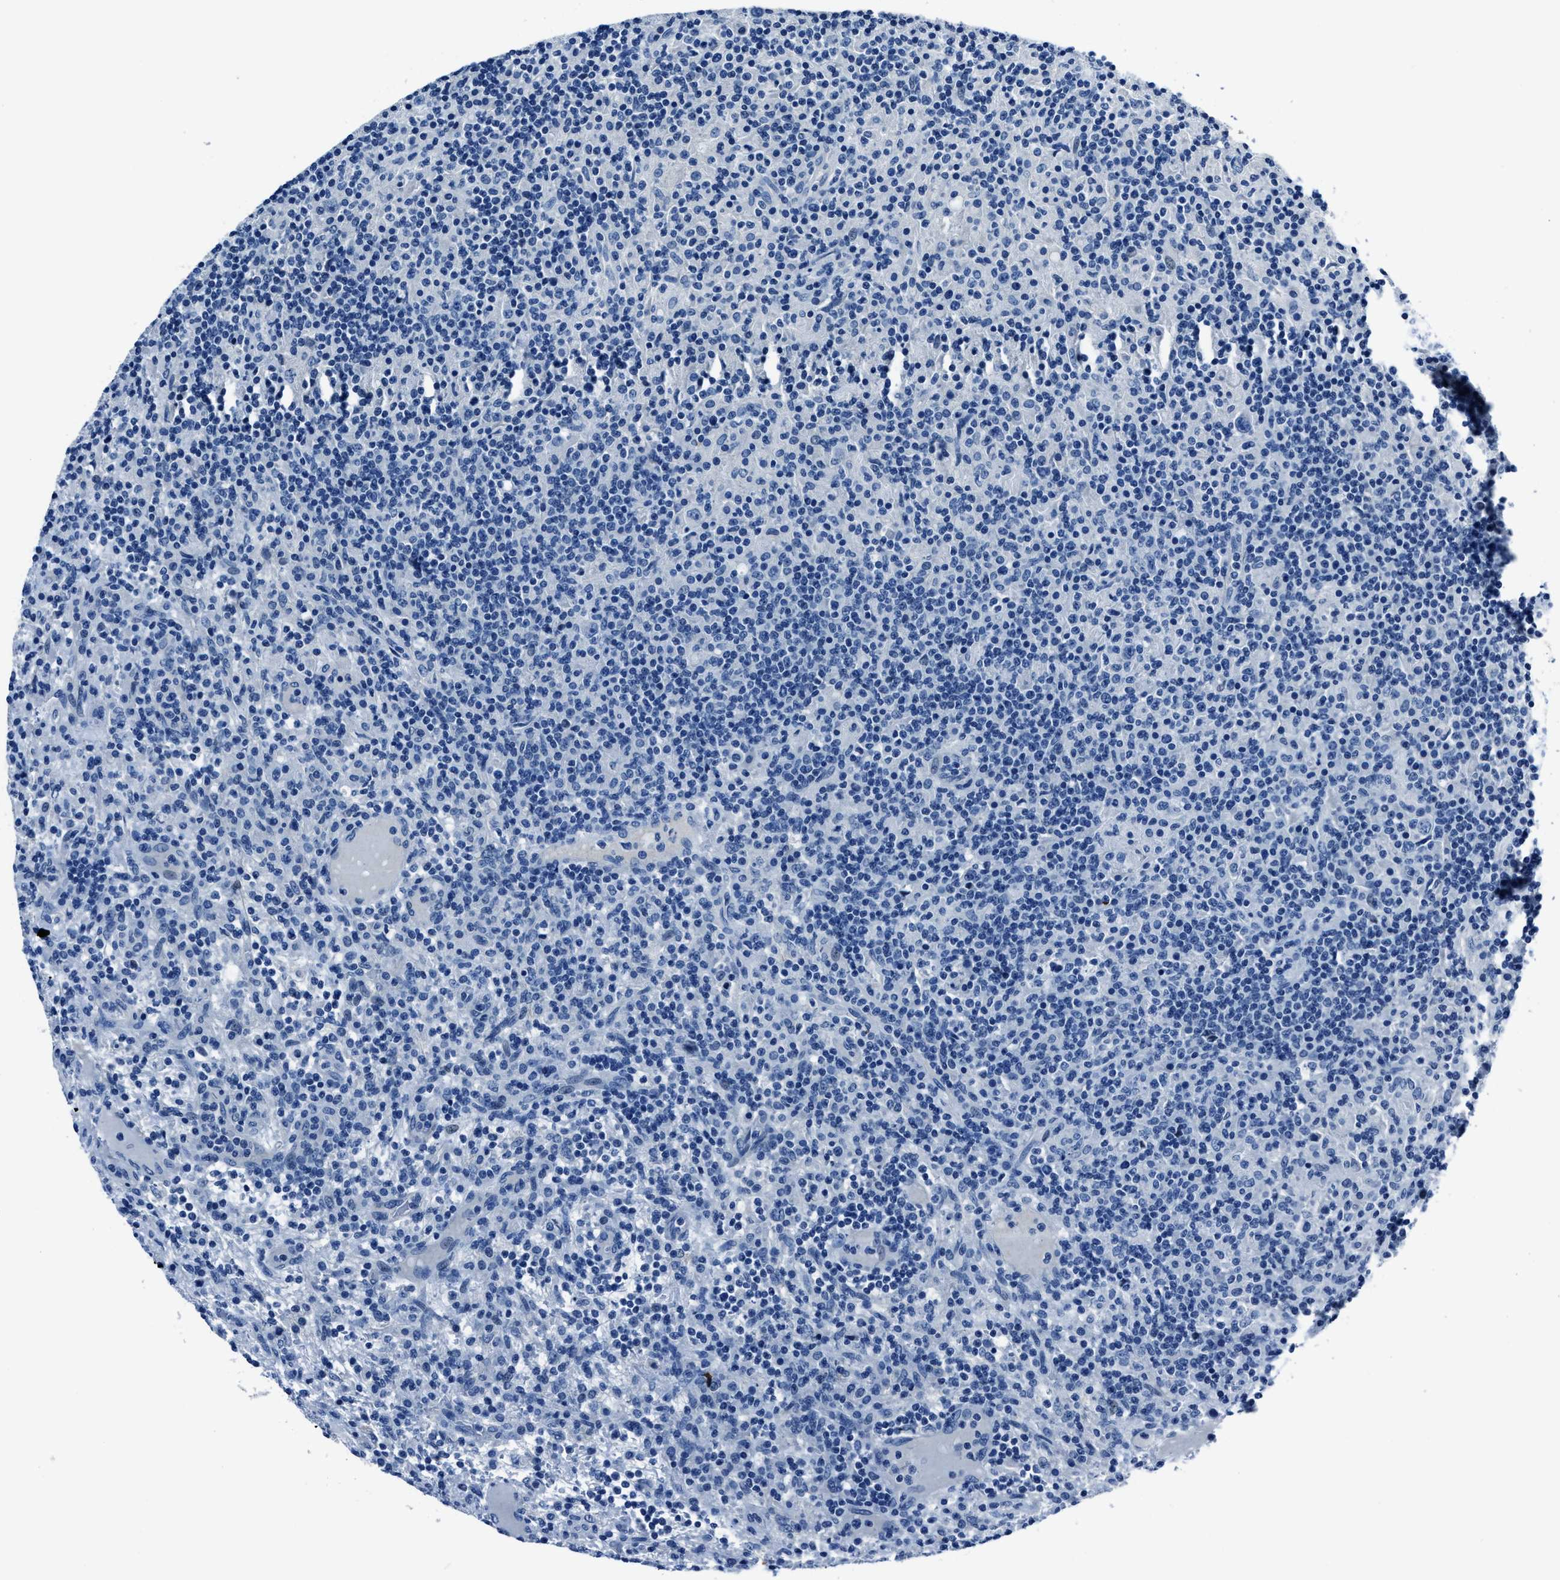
{"staining": {"intensity": "negative", "quantity": "none", "location": "none"}, "tissue": "lymphoma", "cell_type": "Tumor cells", "image_type": "cancer", "snomed": [{"axis": "morphology", "description": "Hodgkin's disease, NOS"}, {"axis": "topography", "description": "Lymph node"}], "caption": "A high-resolution micrograph shows immunohistochemistry staining of Hodgkin's disease, which displays no significant positivity in tumor cells.", "gene": "NACAD", "patient": {"sex": "male", "age": 70}}